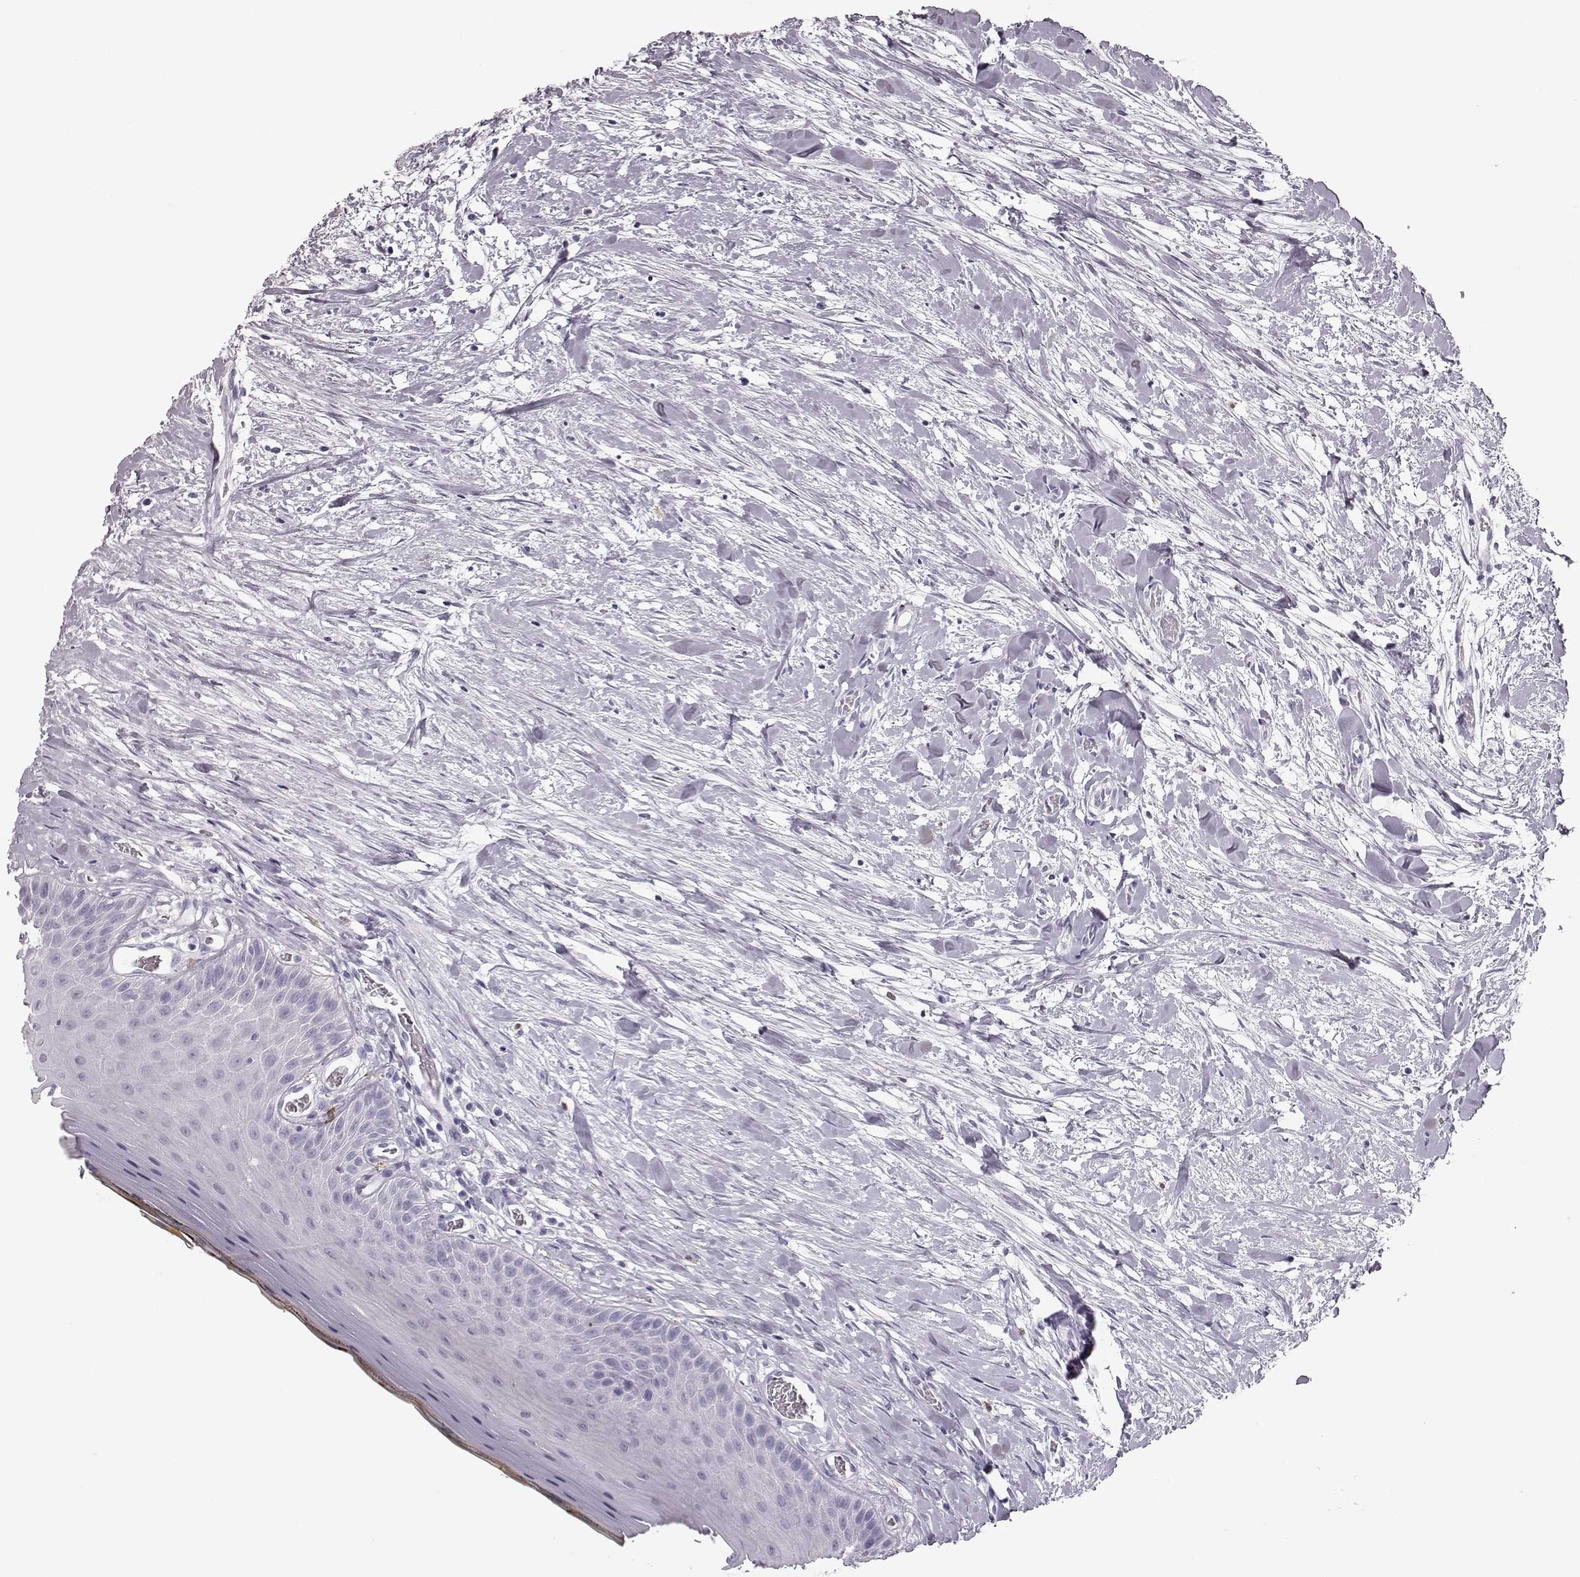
{"staining": {"intensity": "negative", "quantity": "none", "location": "none"}, "tissue": "oral mucosa", "cell_type": "Squamous epithelial cells", "image_type": "normal", "snomed": [{"axis": "morphology", "description": "Normal tissue, NOS"}, {"axis": "topography", "description": "Oral tissue"}], "caption": "A micrograph of oral mucosa stained for a protein reveals no brown staining in squamous epithelial cells.", "gene": "NPTXR", "patient": {"sex": "female", "age": 43}}